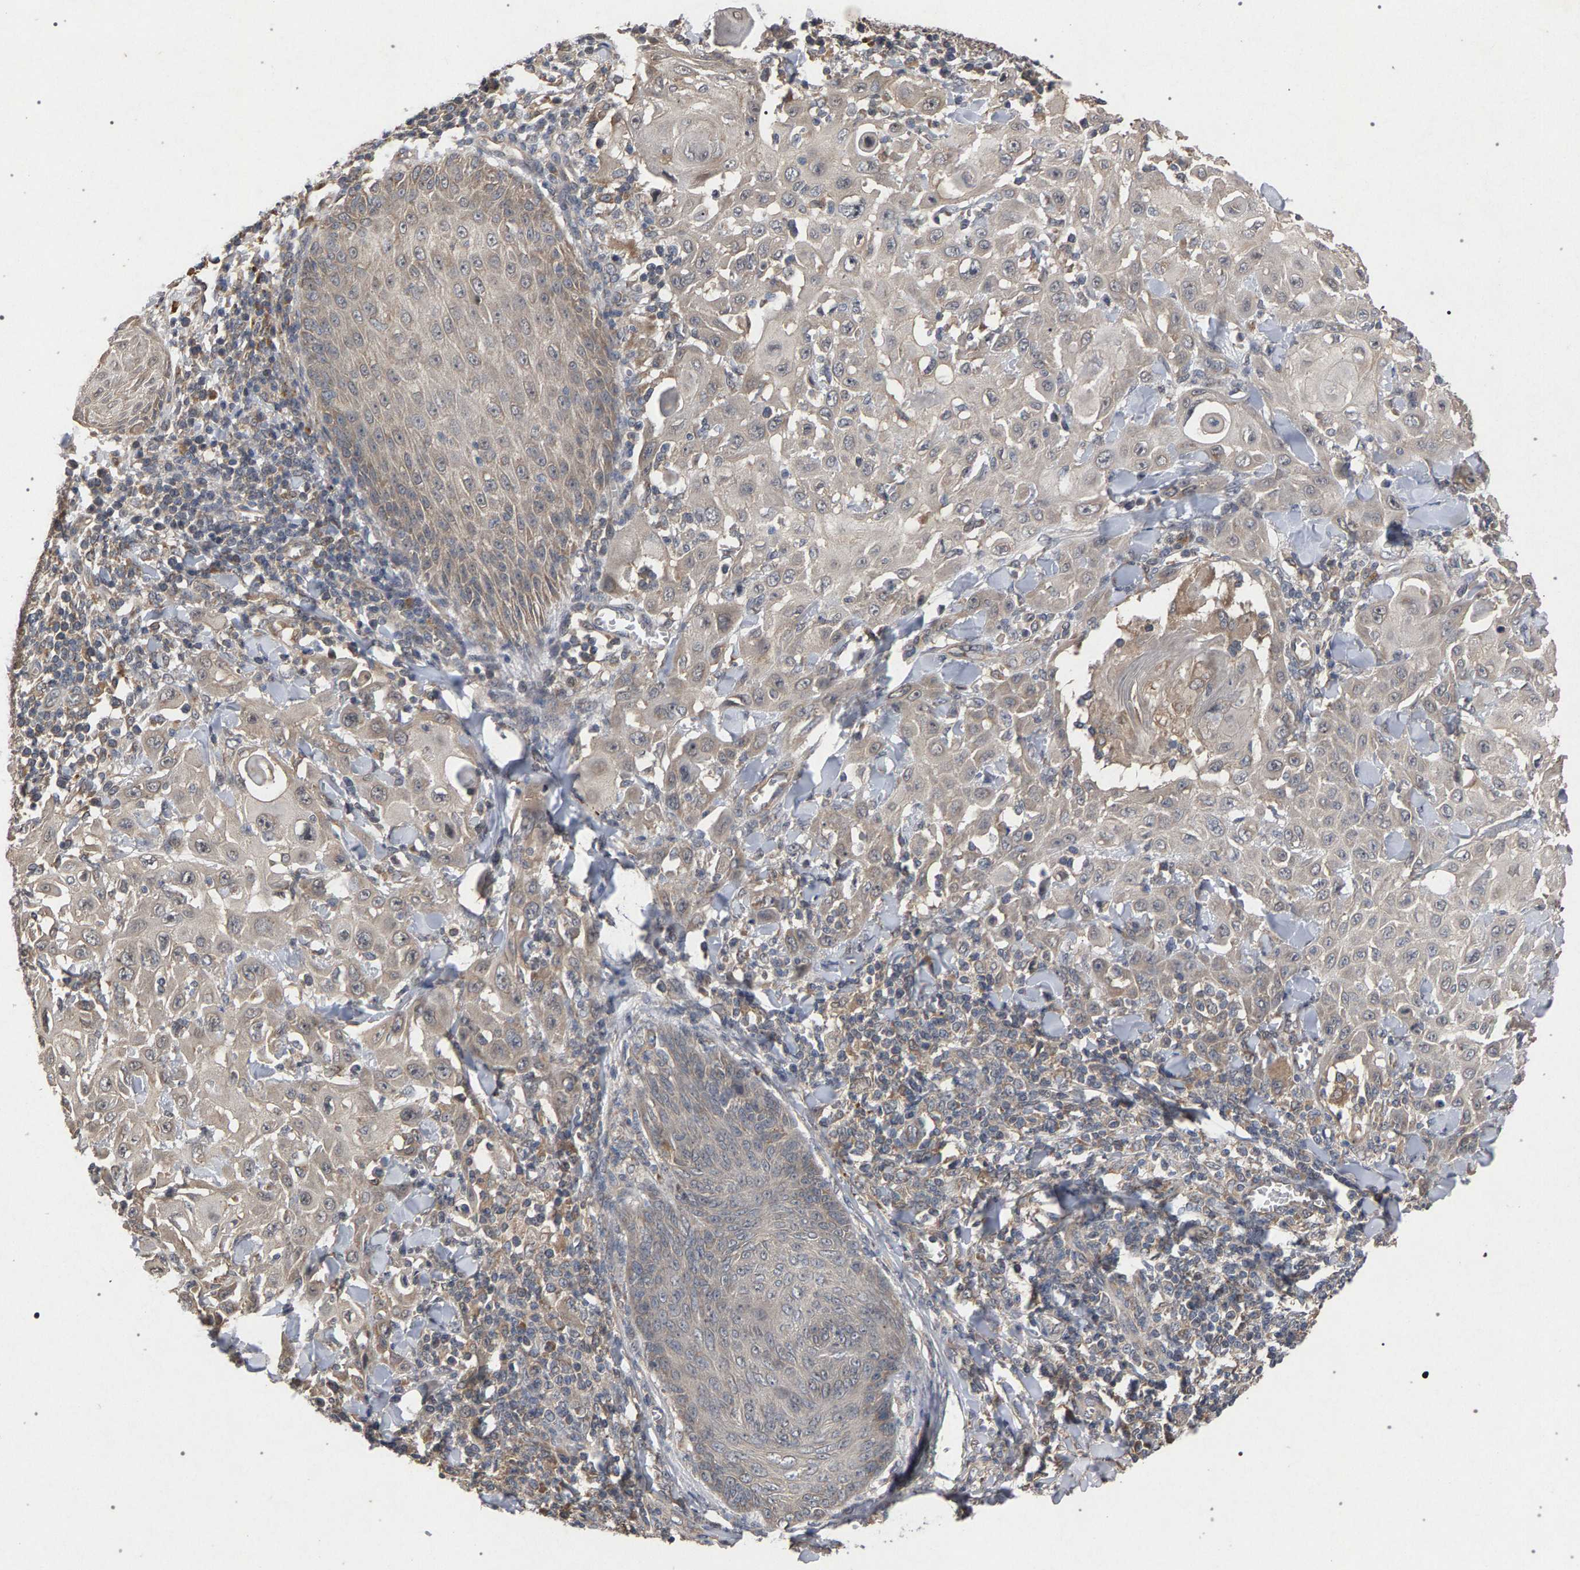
{"staining": {"intensity": "weak", "quantity": "25%-75%", "location": "cytoplasmic/membranous"}, "tissue": "skin cancer", "cell_type": "Tumor cells", "image_type": "cancer", "snomed": [{"axis": "morphology", "description": "Squamous cell carcinoma, NOS"}, {"axis": "topography", "description": "Skin"}], "caption": "A low amount of weak cytoplasmic/membranous positivity is seen in about 25%-75% of tumor cells in skin cancer tissue.", "gene": "SLC4A4", "patient": {"sex": "male", "age": 24}}